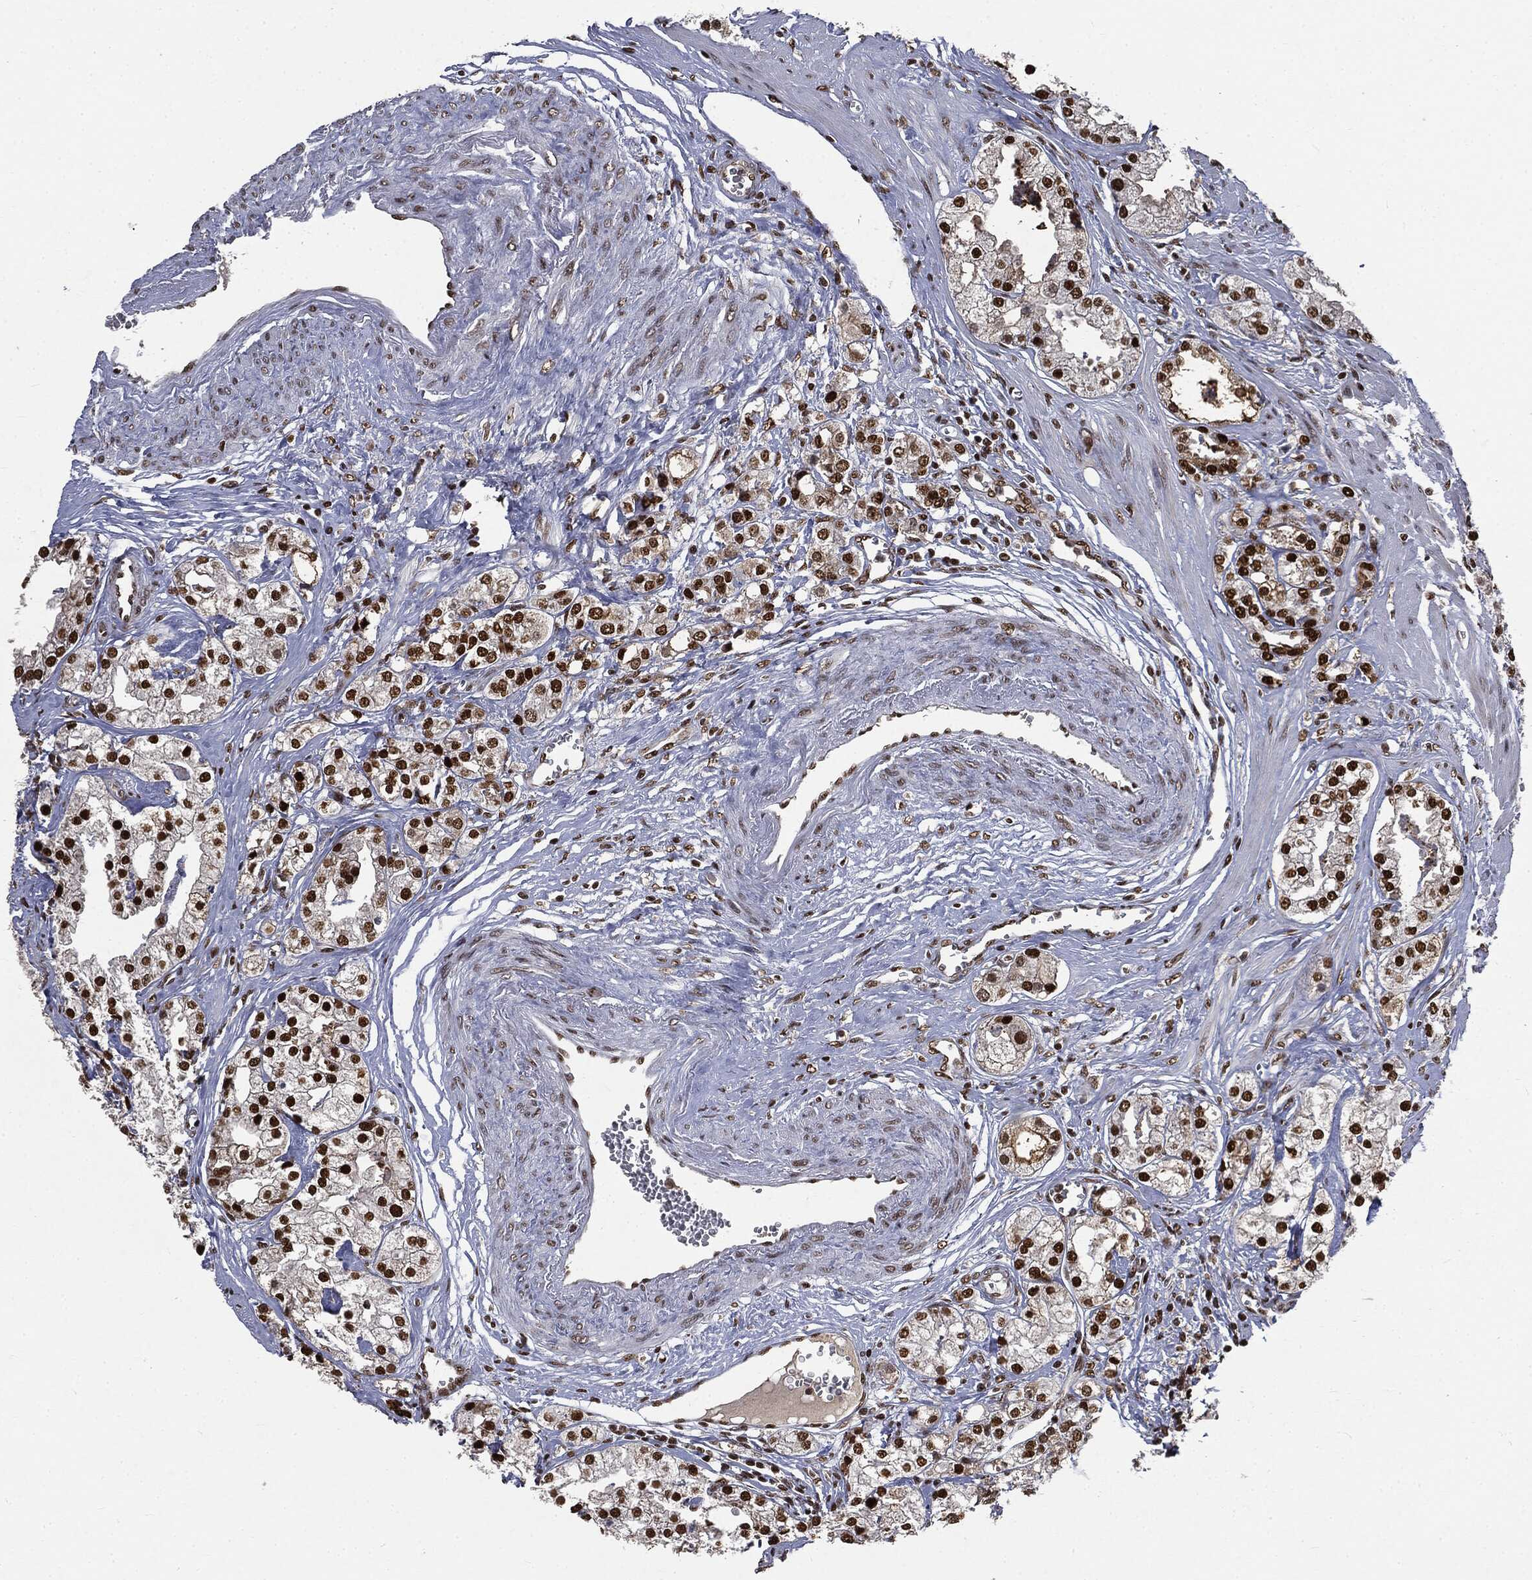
{"staining": {"intensity": "strong", "quantity": ">75%", "location": "nuclear"}, "tissue": "prostate cancer", "cell_type": "Tumor cells", "image_type": "cancer", "snomed": [{"axis": "morphology", "description": "Adenocarcinoma, NOS"}, {"axis": "topography", "description": "Prostate and seminal vesicle, NOS"}, {"axis": "topography", "description": "Prostate"}], "caption": "Immunohistochemistry (IHC) image of human adenocarcinoma (prostate) stained for a protein (brown), which exhibits high levels of strong nuclear expression in approximately >75% of tumor cells.", "gene": "DPH2", "patient": {"sex": "male", "age": 62}}